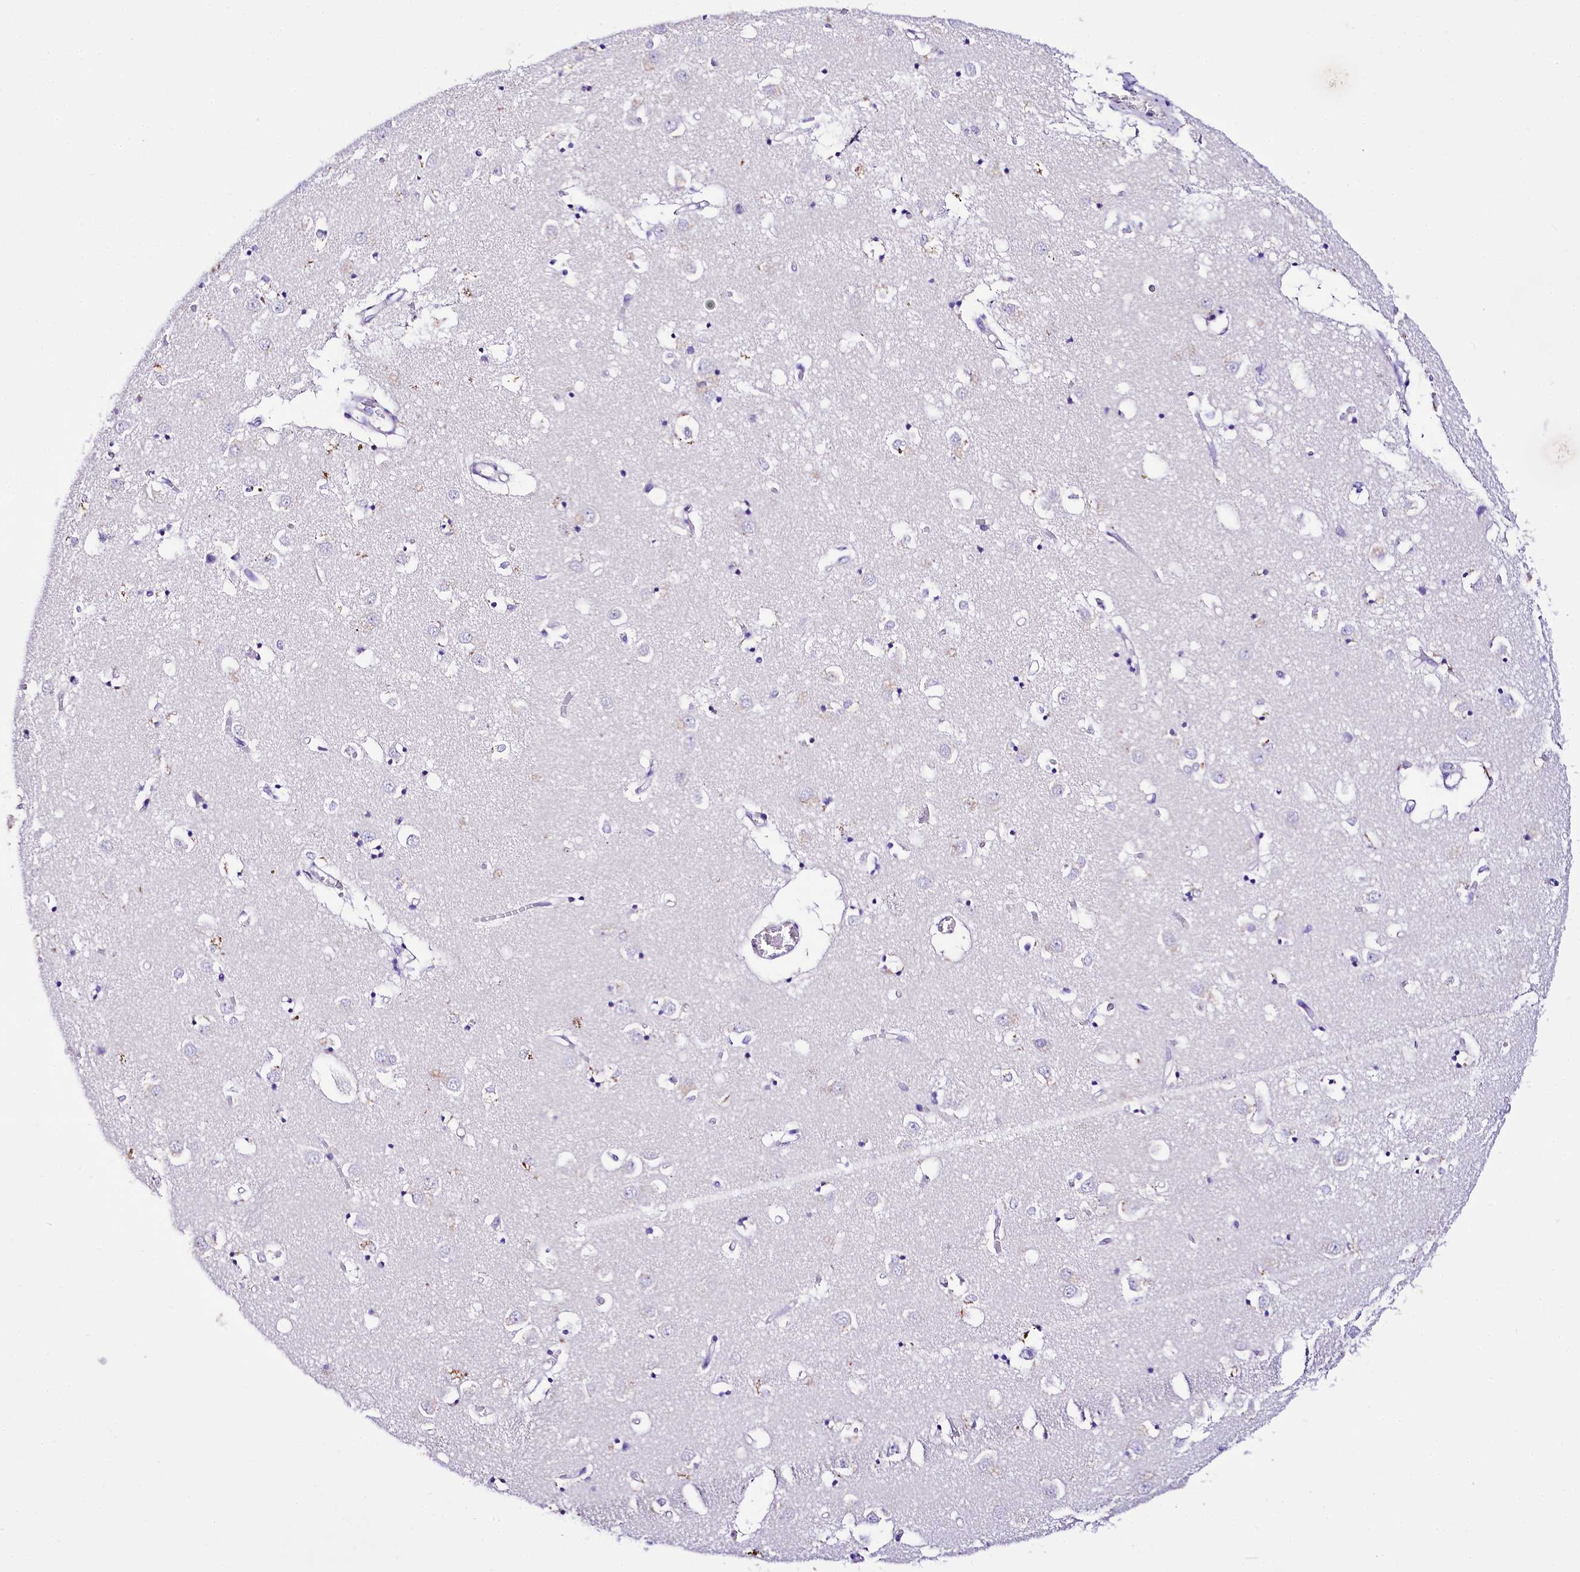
{"staining": {"intensity": "negative", "quantity": "none", "location": "none"}, "tissue": "caudate", "cell_type": "Glial cells", "image_type": "normal", "snomed": [{"axis": "morphology", "description": "Normal tissue, NOS"}, {"axis": "topography", "description": "Lateral ventricle wall"}], "caption": "The IHC image has no significant positivity in glial cells of caudate. (Stains: DAB immunohistochemistry with hematoxylin counter stain, Microscopy: brightfield microscopy at high magnification).", "gene": "A2ML1", "patient": {"sex": "male", "age": 70}}